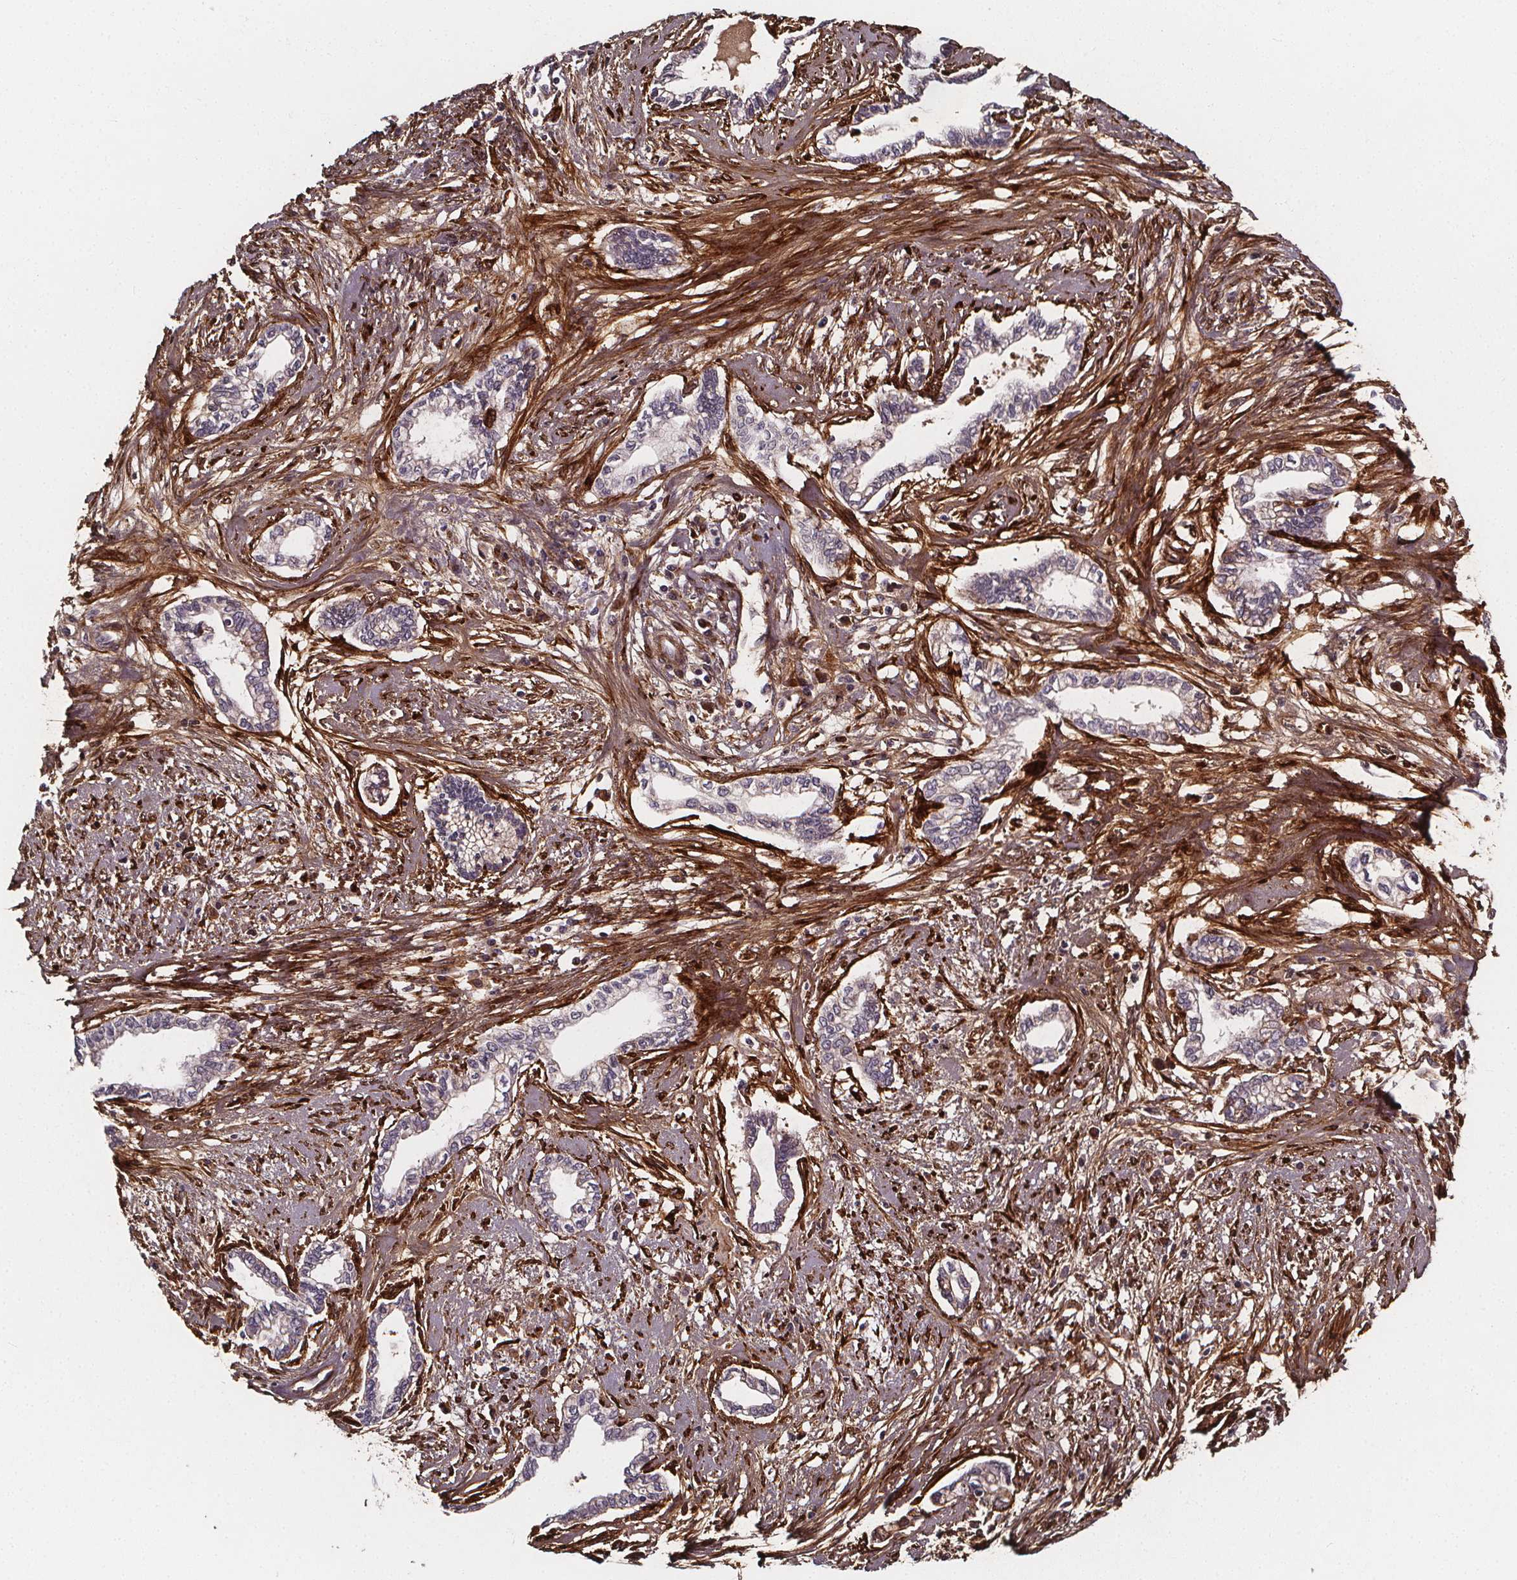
{"staining": {"intensity": "negative", "quantity": "none", "location": "none"}, "tissue": "cervical cancer", "cell_type": "Tumor cells", "image_type": "cancer", "snomed": [{"axis": "morphology", "description": "Adenocarcinoma, NOS"}, {"axis": "topography", "description": "Cervix"}], "caption": "IHC micrograph of cervical cancer (adenocarcinoma) stained for a protein (brown), which reveals no expression in tumor cells.", "gene": "AEBP1", "patient": {"sex": "female", "age": 62}}